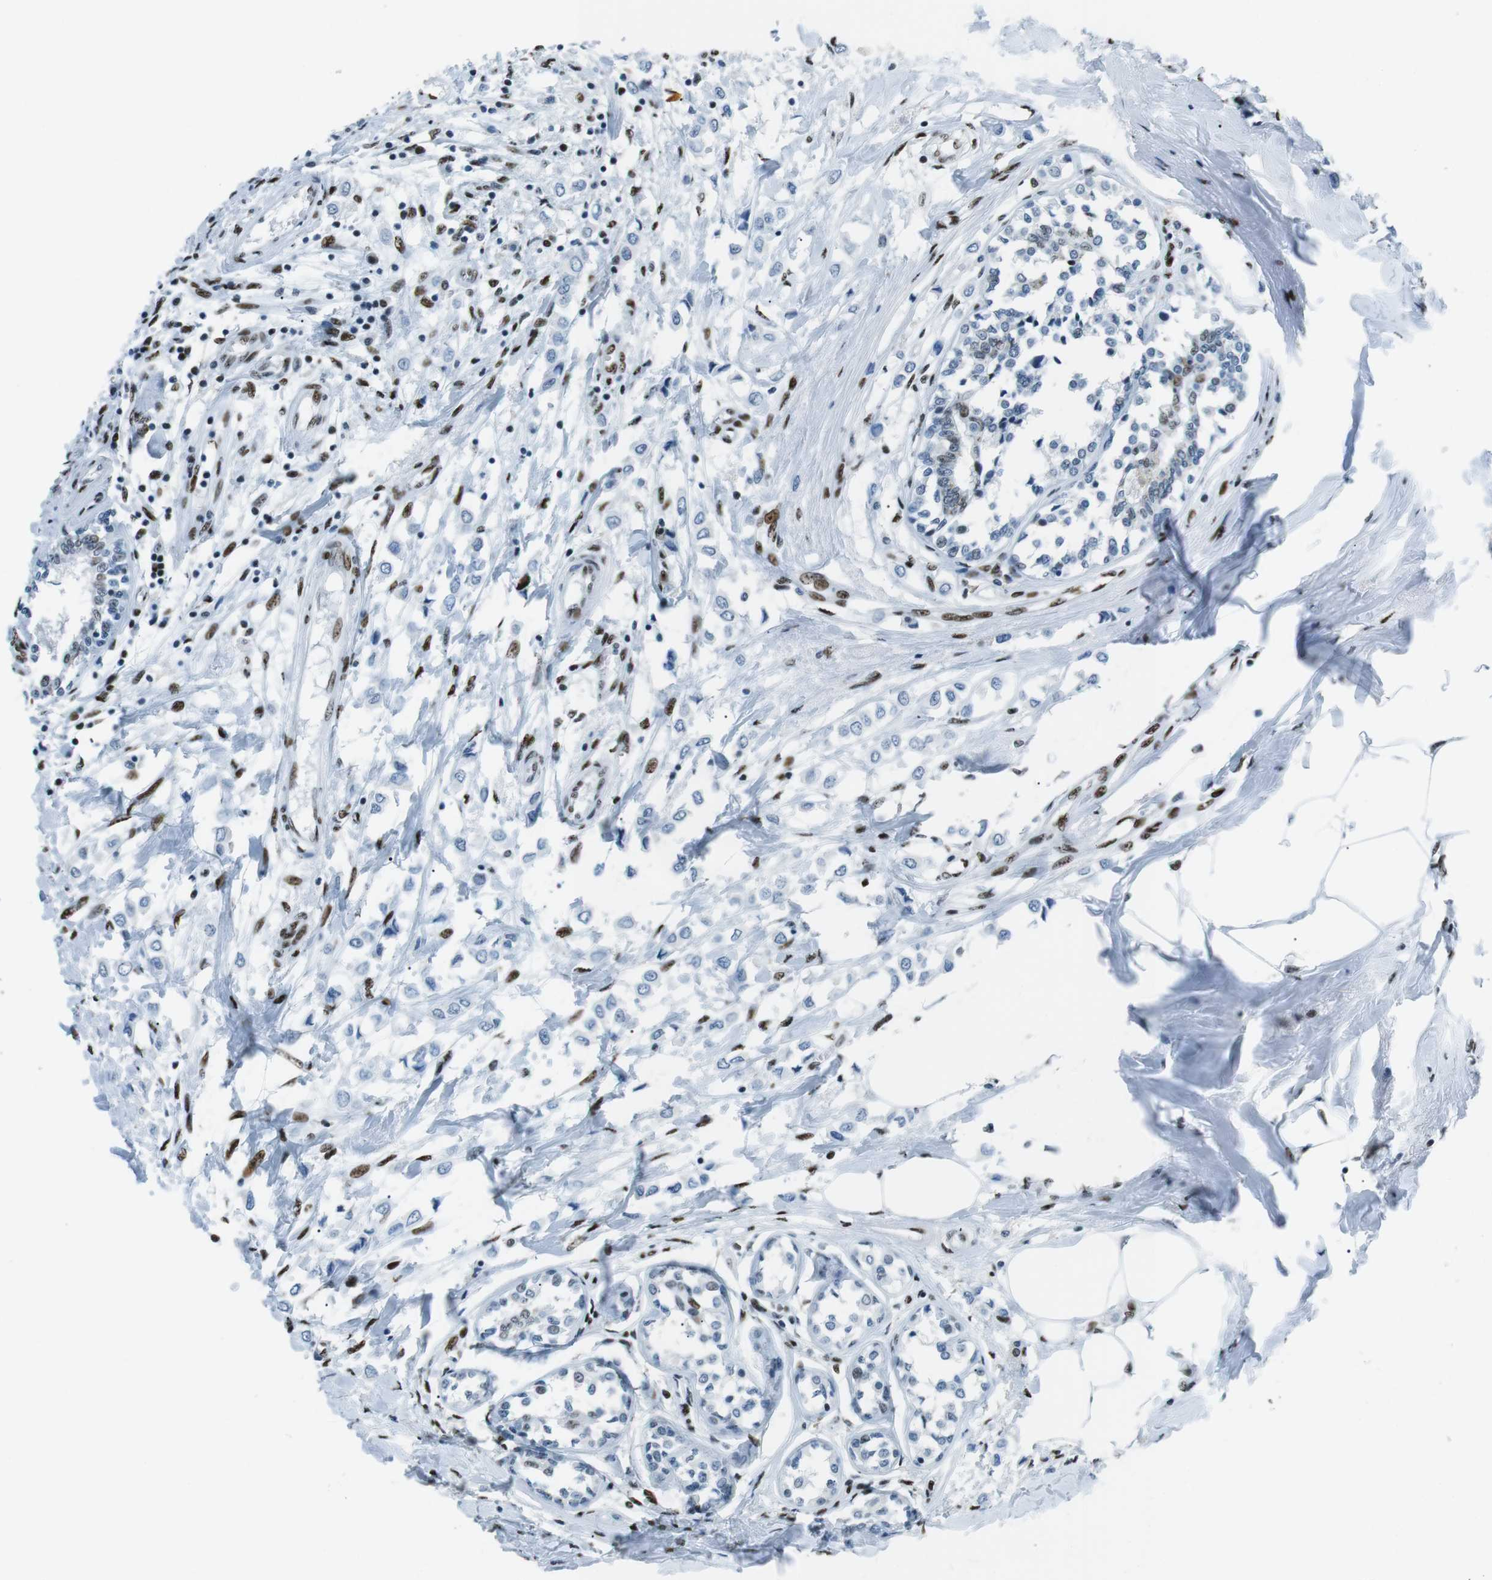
{"staining": {"intensity": "negative", "quantity": "none", "location": "none"}, "tissue": "breast cancer", "cell_type": "Tumor cells", "image_type": "cancer", "snomed": [{"axis": "morphology", "description": "Lobular carcinoma"}, {"axis": "topography", "description": "Breast"}], "caption": "Human breast lobular carcinoma stained for a protein using immunohistochemistry (IHC) demonstrates no positivity in tumor cells.", "gene": "PML", "patient": {"sex": "female", "age": 51}}